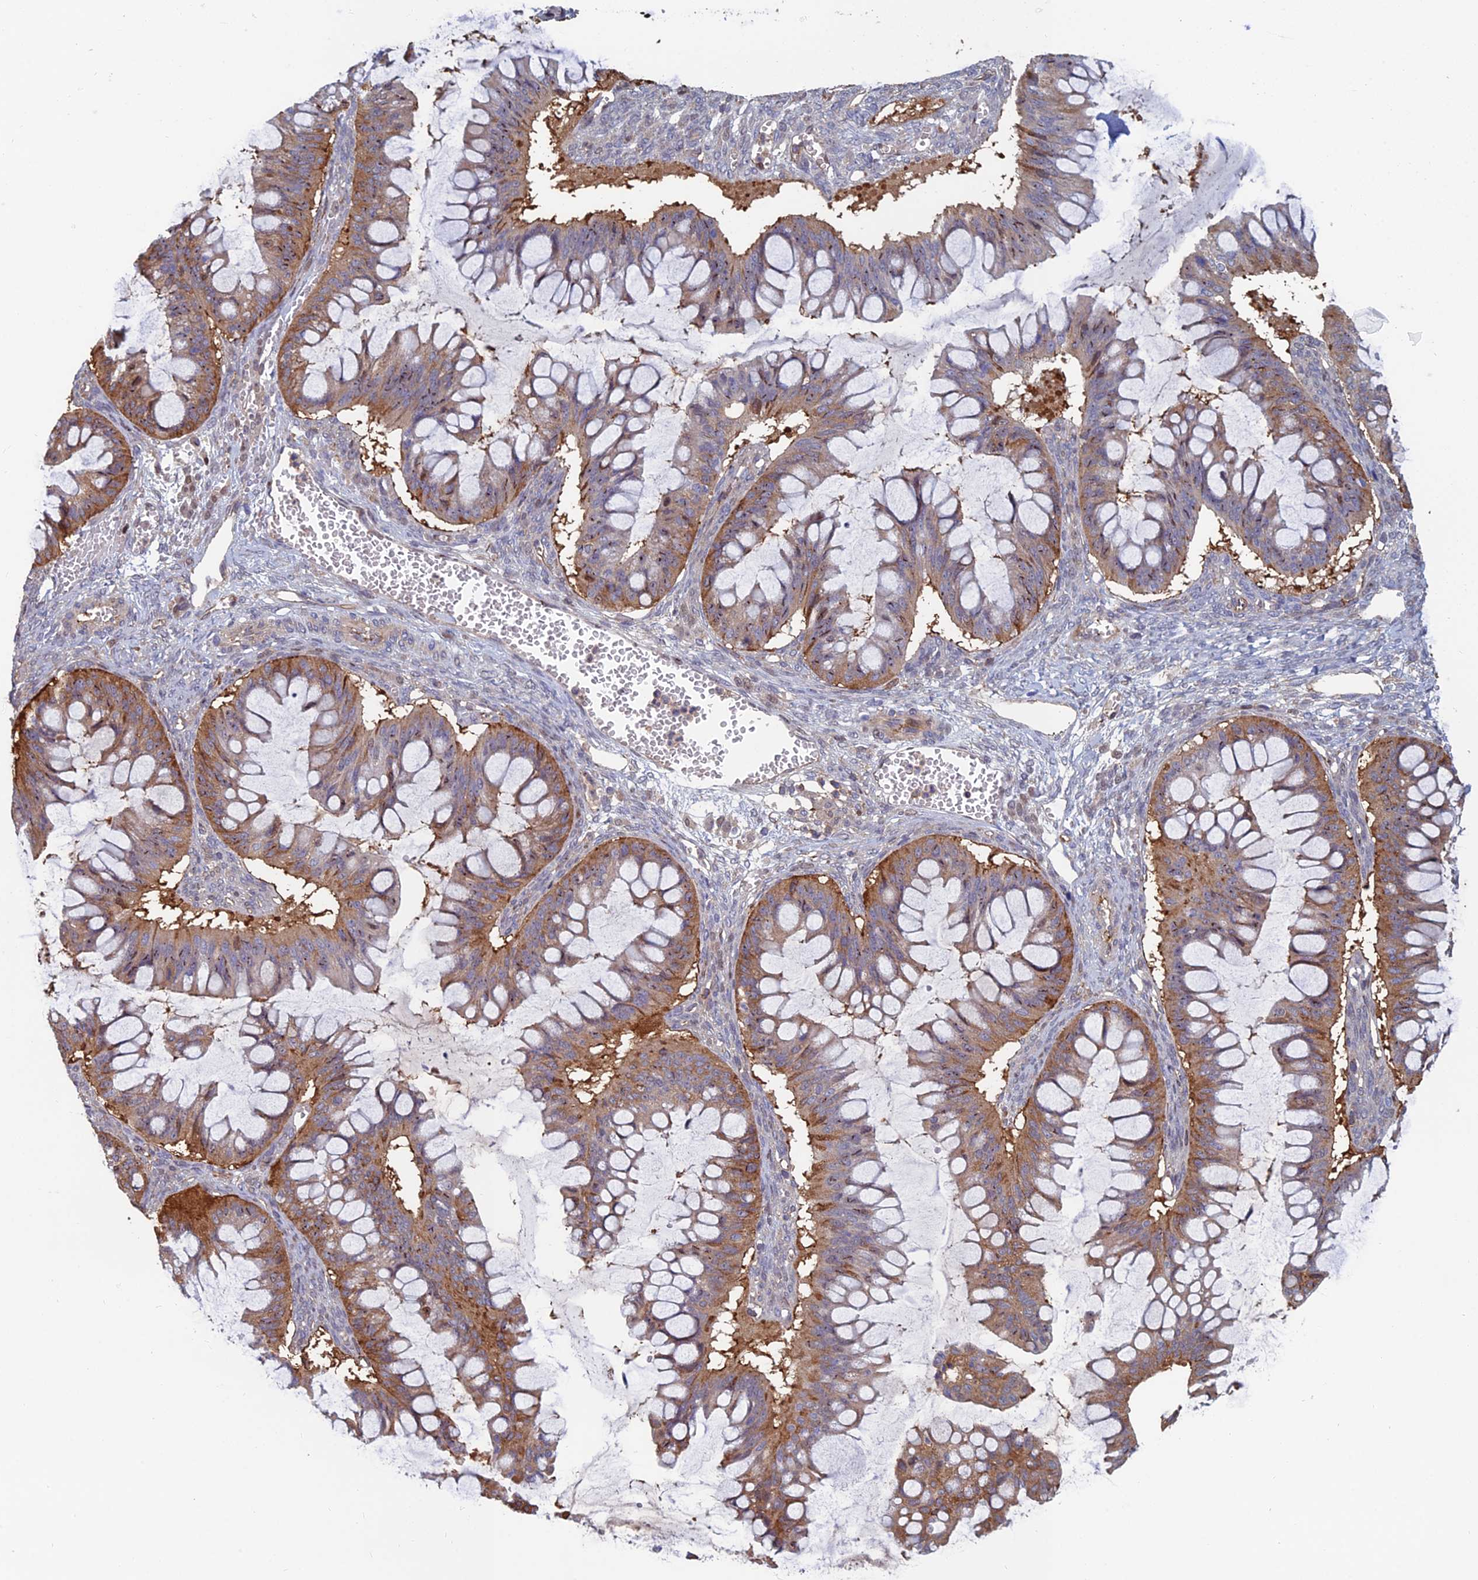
{"staining": {"intensity": "moderate", "quantity": "25%-75%", "location": "cytoplasmic/membranous"}, "tissue": "ovarian cancer", "cell_type": "Tumor cells", "image_type": "cancer", "snomed": [{"axis": "morphology", "description": "Cystadenocarcinoma, mucinous, NOS"}, {"axis": "topography", "description": "Ovary"}], "caption": "Ovarian cancer (mucinous cystadenocarcinoma) tissue displays moderate cytoplasmic/membranous positivity in about 25%-75% of tumor cells, visualized by immunohistochemistry.", "gene": "C15orf62", "patient": {"sex": "female", "age": 73}}